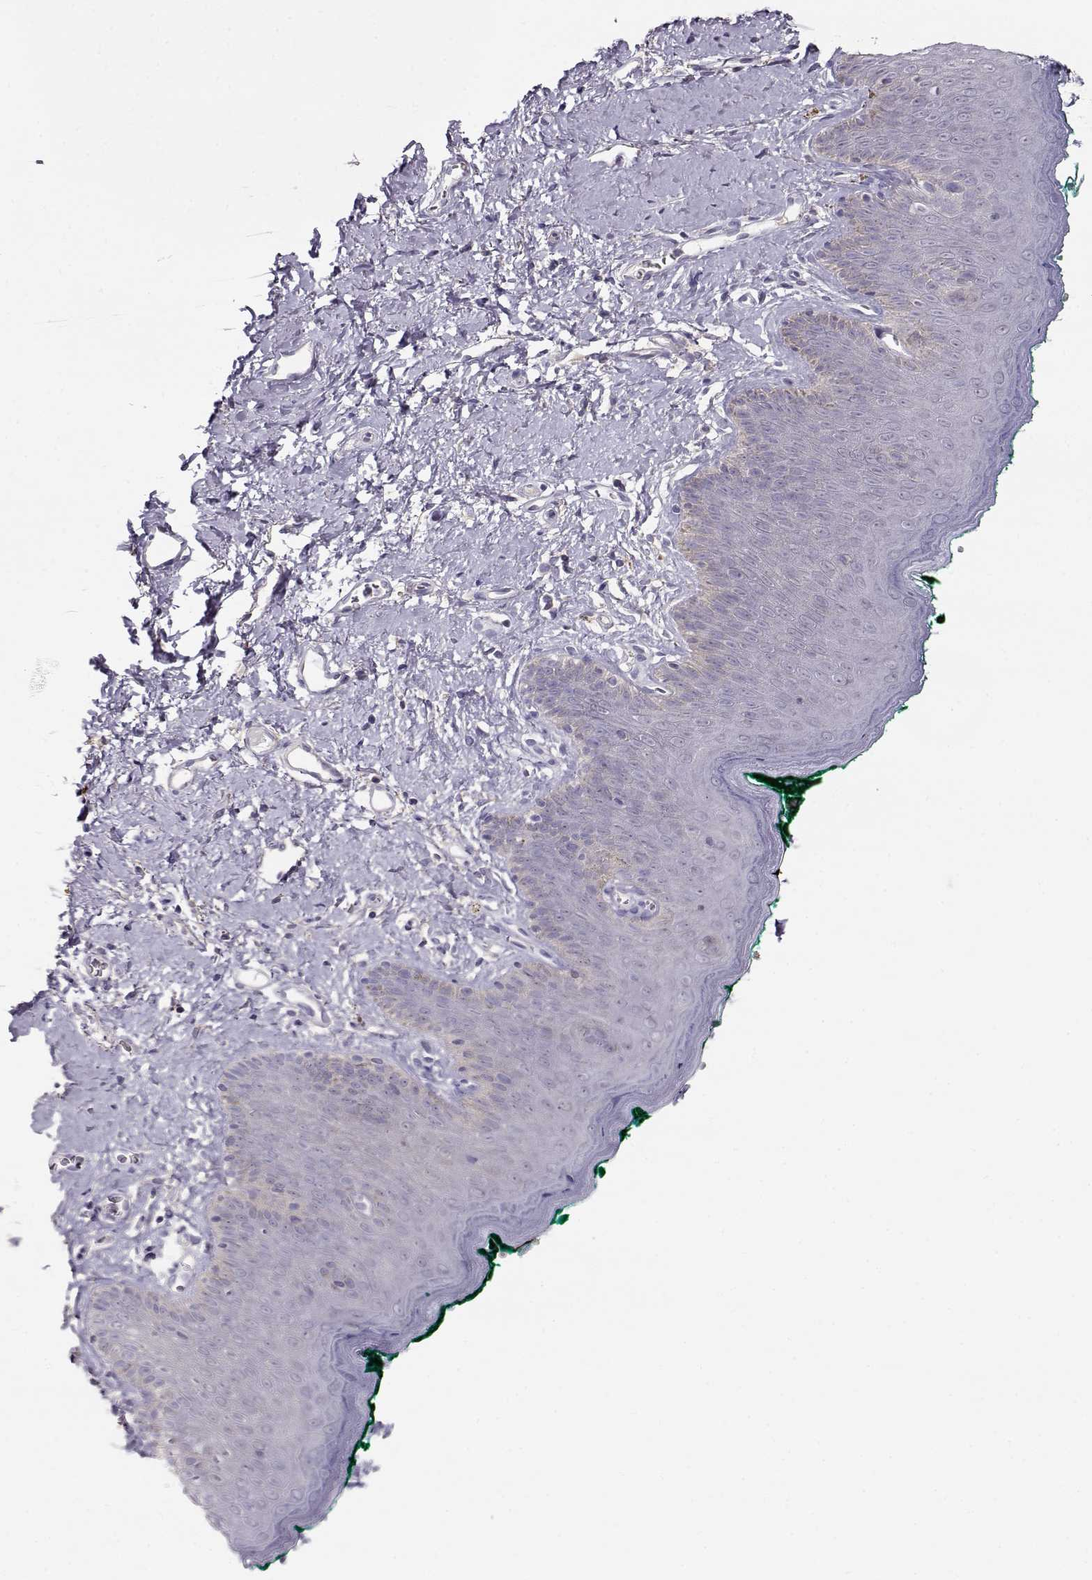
{"staining": {"intensity": "negative", "quantity": "none", "location": "none"}, "tissue": "skin", "cell_type": "Epidermal cells", "image_type": "normal", "snomed": [{"axis": "morphology", "description": "Normal tissue, NOS"}, {"axis": "topography", "description": "Vulva"}], "caption": "Human skin stained for a protein using immunohistochemistry reveals no expression in epidermal cells.", "gene": "NDRG4", "patient": {"sex": "female", "age": 66}}